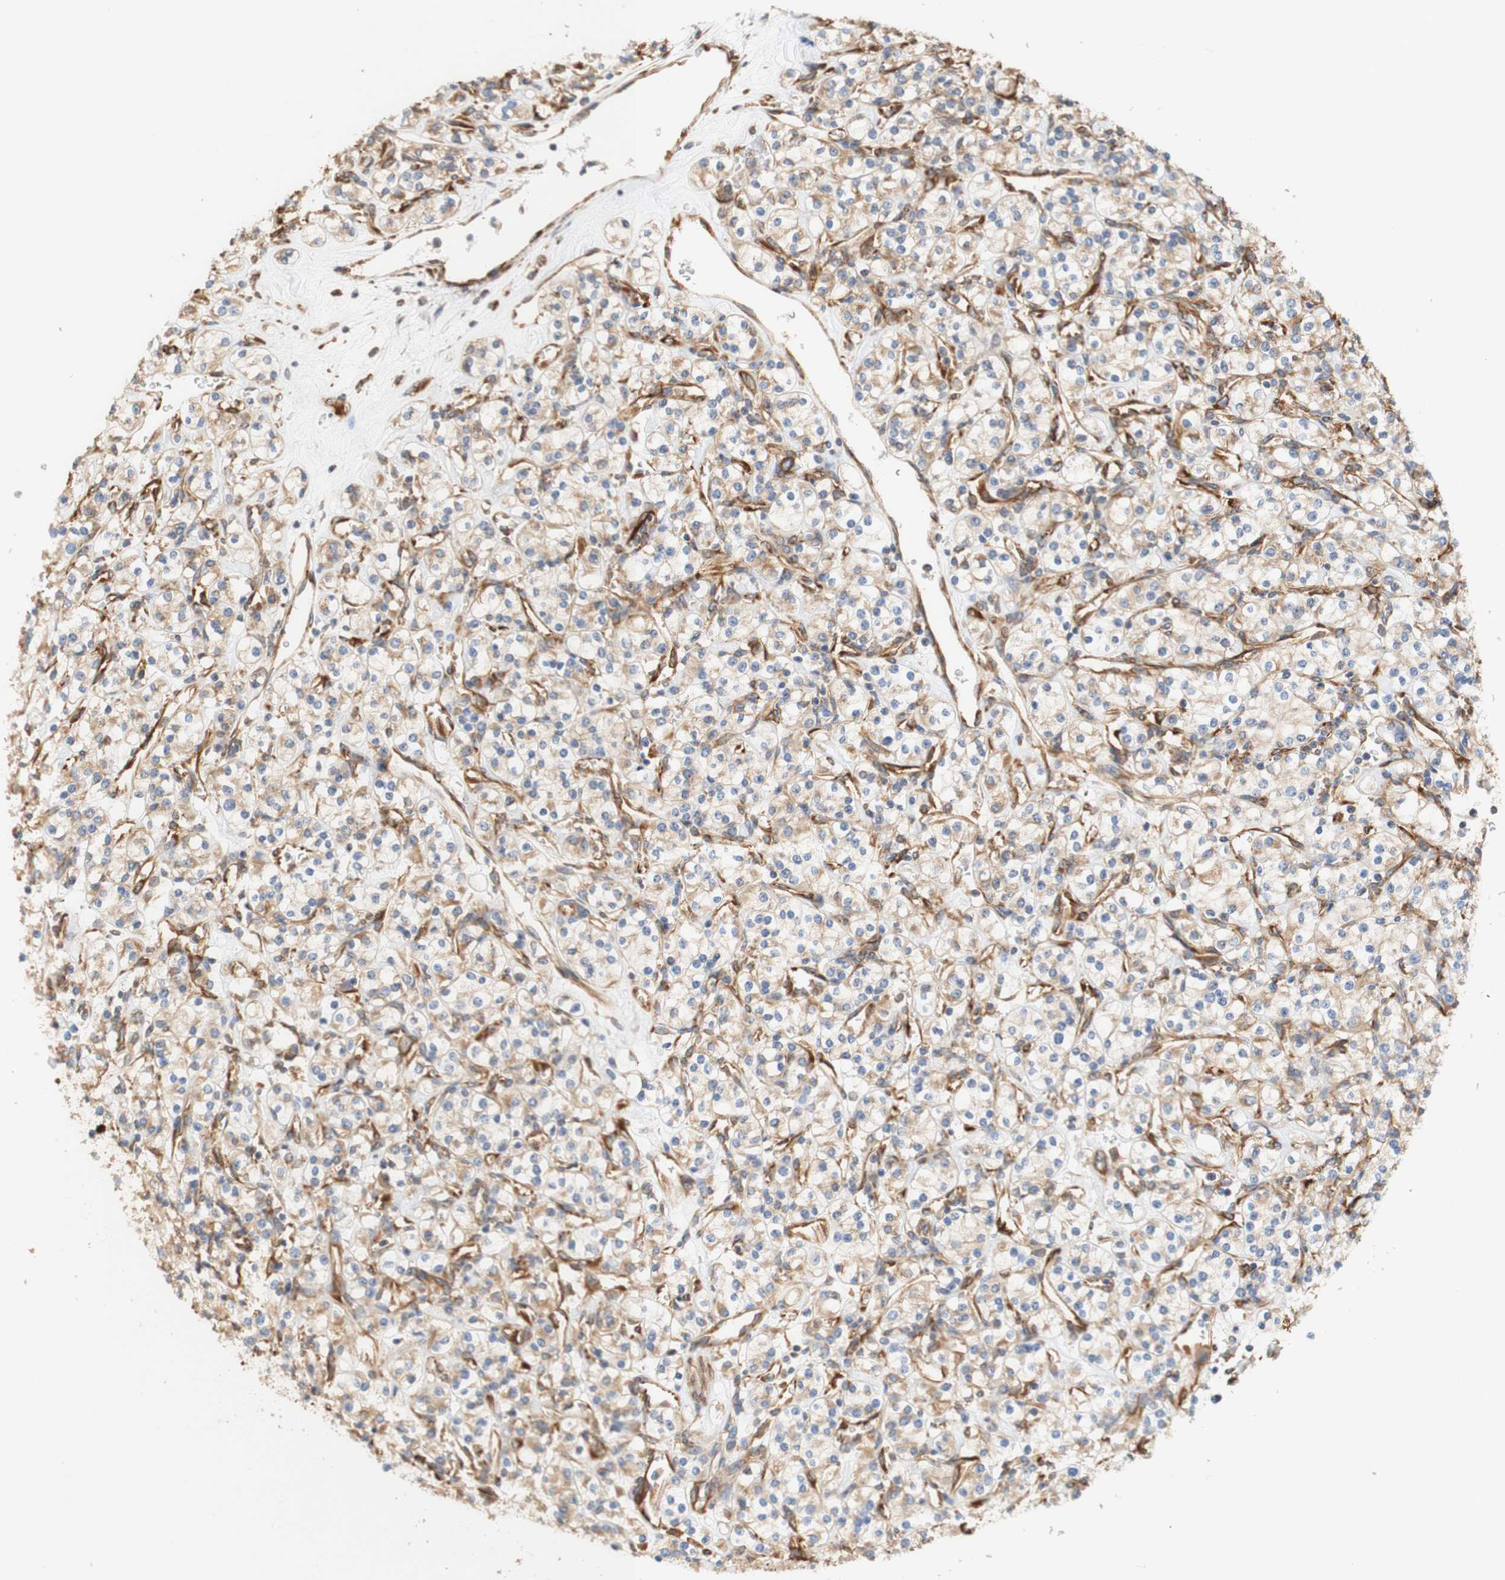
{"staining": {"intensity": "weak", "quantity": "25%-75%", "location": "cytoplasmic/membranous"}, "tissue": "renal cancer", "cell_type": "Tumor cells", "image_type": "cancer", "snomed": [{"axis": "morphology", "description": "Adenocarcinoma, NOS"}, {"axis": "topography", "description": "Kidney"}], "caption": "Adenocarcinoma (renal) was stained to show a protein in brown. There is low levels of weak cytoplasmic/membranous staining in about 25%-75% of tumor cells.", "gene": "EIF2AK4", "patient": {"sex": "male", "age": 77}}